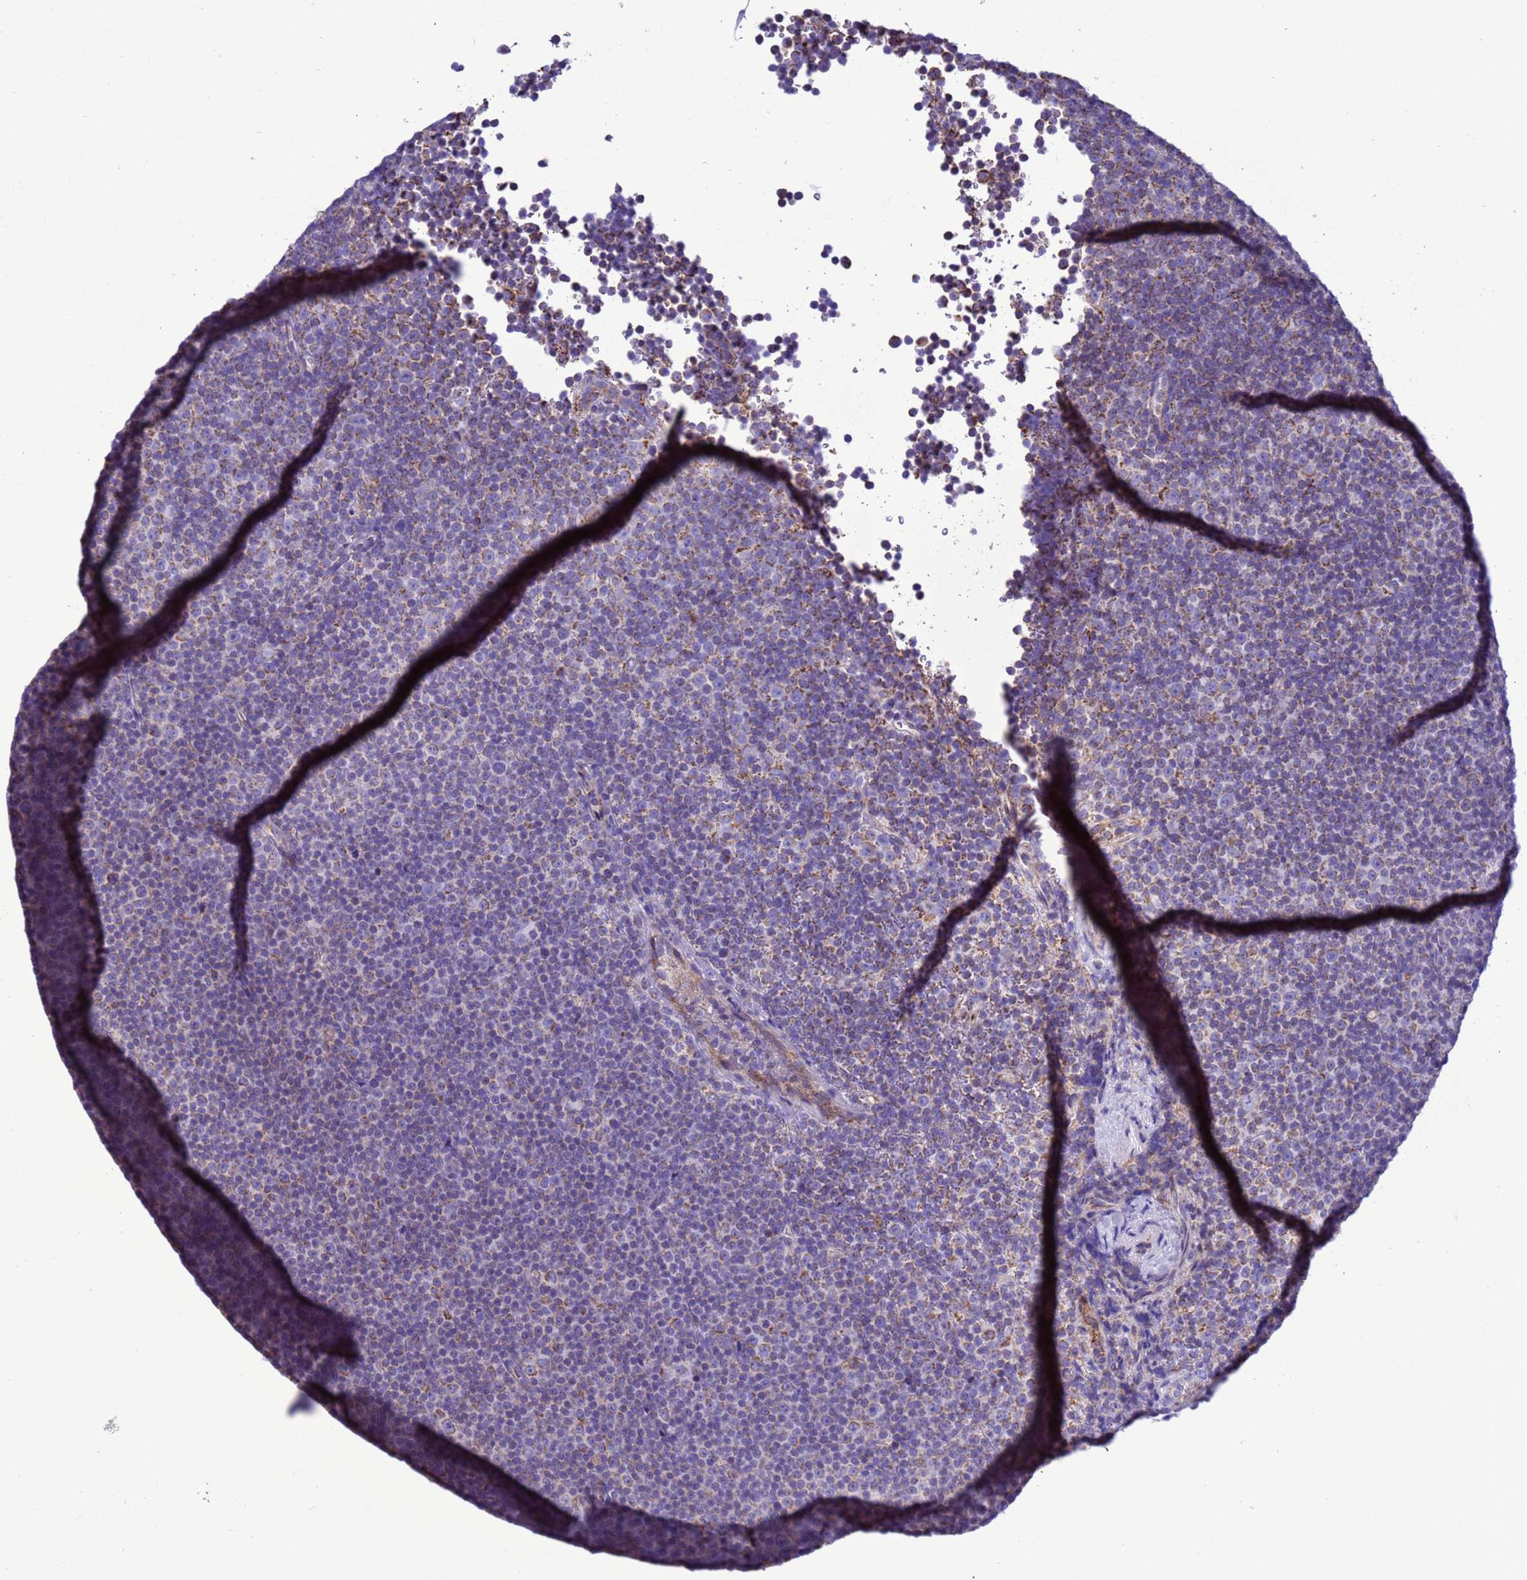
{"staining": {"intensity": "moderate", "quantity": "<25%", "location": "cytoplasmic/membranous"}, "tissue": "lymphoma", "cell_type": "Tumor cells", "image_type": "cancer", "snomed": [{"axis": "morphology", "description": "Malignant lymphoma, non-Hodgkin's type, Low grade"}, {"axis": "topography", "description": "Lymph node"}], "caption": "Protein staining of low-grade malignant lymphoma, non-Hodgkin's type tissue reveals moderate cytoplasmic/membranous positivity in approximately <25% of tumor cells.", "gene": "CCDC191", "patient": {"sex": "female", "age": 67}}